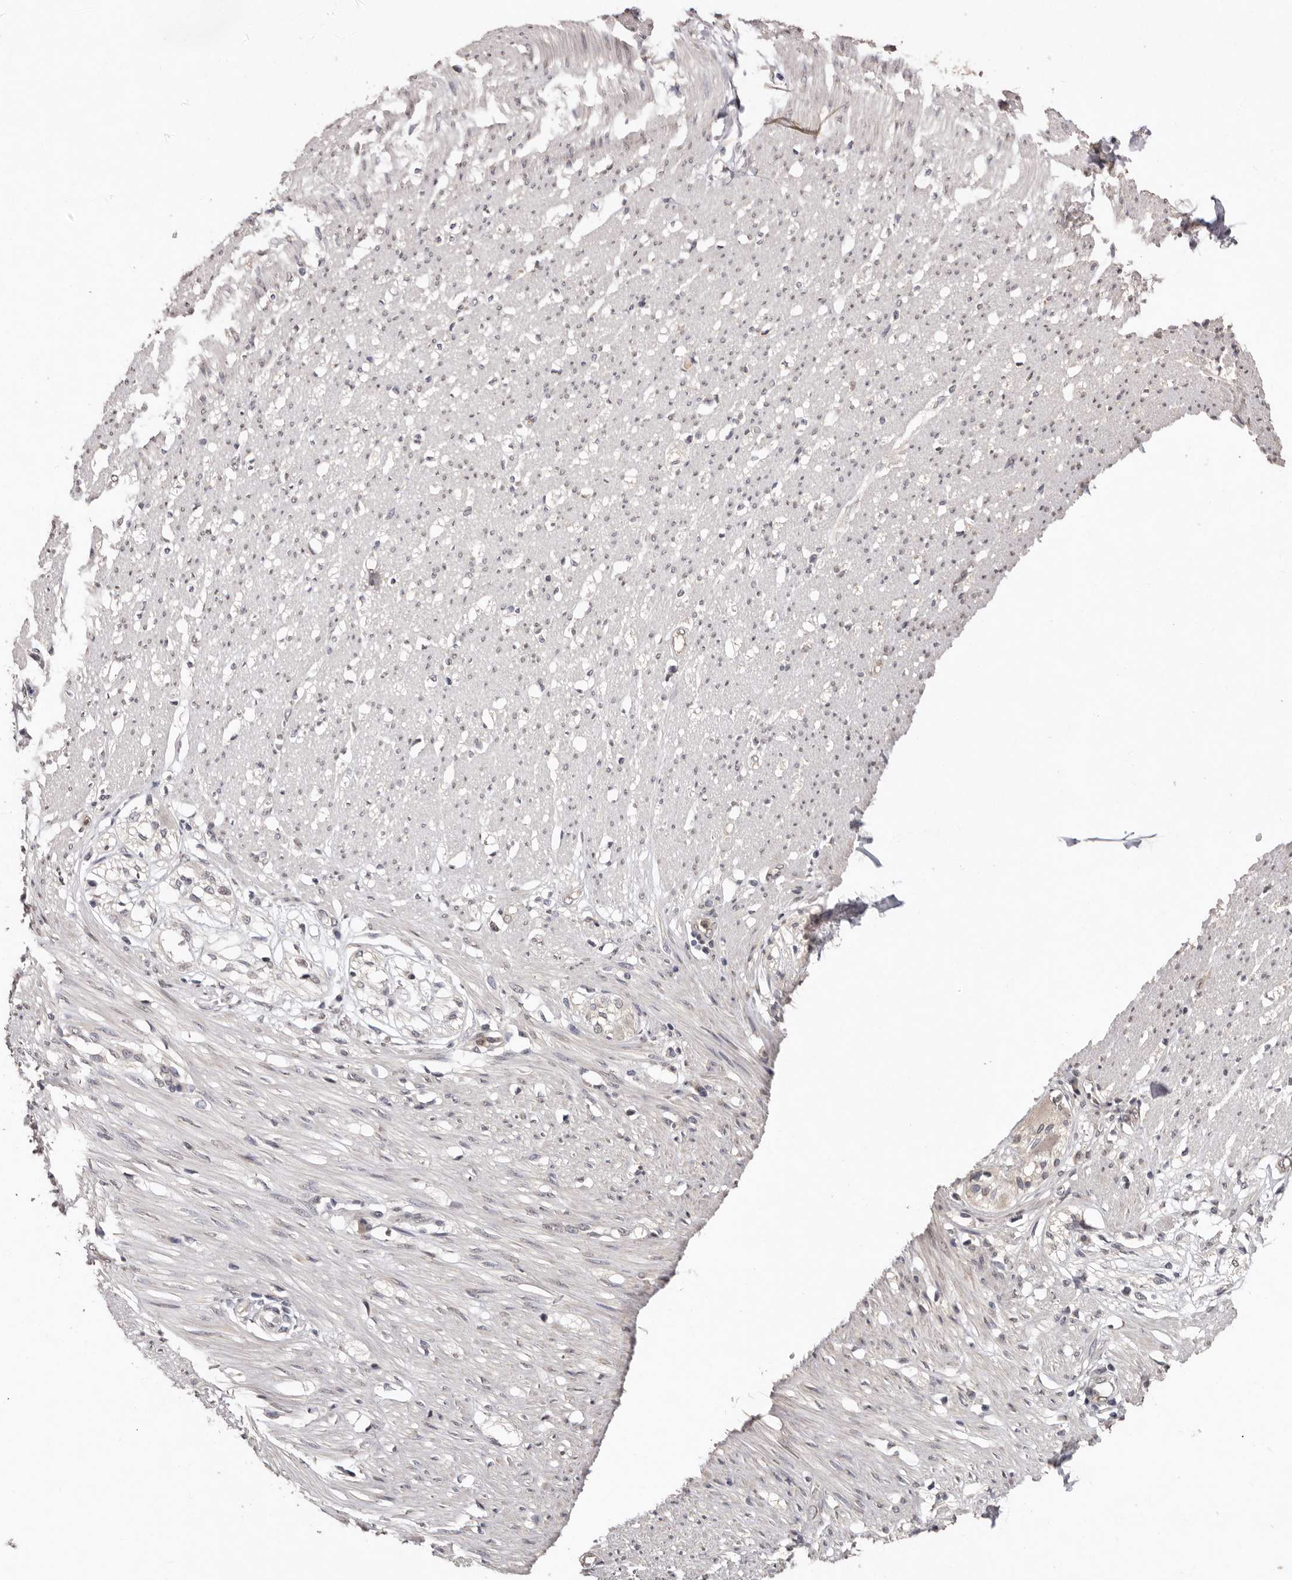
{"staining": {"intensity": "weak", "quantity": "25%-75%", "location": "cytoplasmic/membranous"}, "tissue": "smooth muscle", "cell_type": "Smooth muscle cells", "image_type": "normal", "snomed": [{"axis": "morphology", "description": "Normal tissue, NOS"}, {"axis": "morphology", "description": "Adenocarcinoma, NOS"}, {"axis": "topography", "description": "Colon"}, {"axis": "topography", "description": "Peripheral nerve tissue"}], "caption": "Protein staining displays weak cytoplasmic/membranous expression in approximately 25%-75% of smooth muscle cells in normal smooth muscle.", "gene": "SULT1E1", "patient": {"sex": "male", "age": 14}}